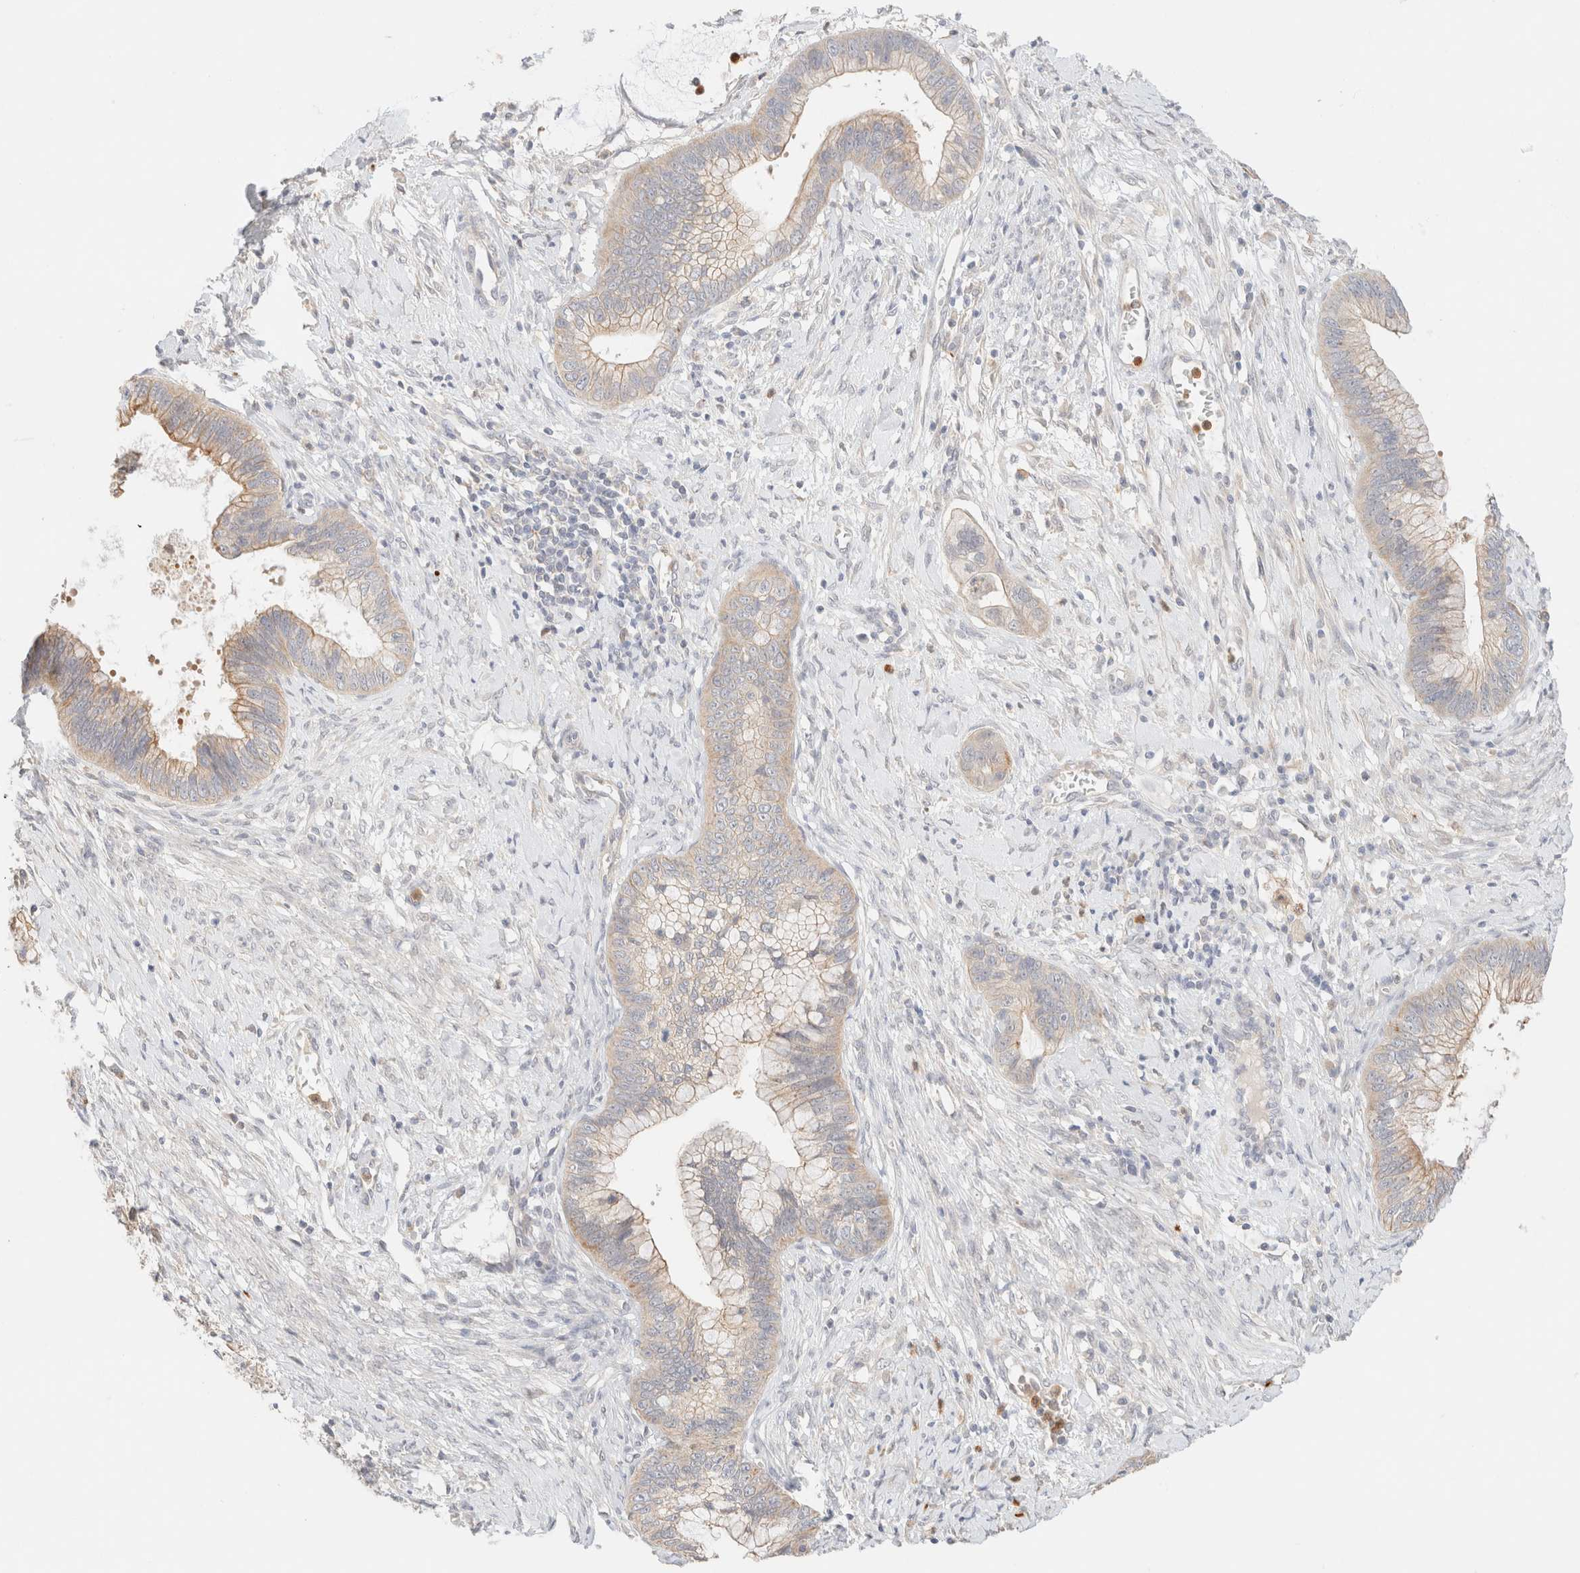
{"staining": {"intensity": "moderate", "quantity": "<25%", "location": "cytoplasmic/membranous"}, "tissue": "cervical cancer", "cell_type": "Tumor cells", "image_type": "cancer", "snomed": [{"axis": "morphology", "description": "Adenocarcinoma, NOS"}, {"axis": "topography", "description": "Cervix"}], "caption": "This histopathology image demonstrates IHC staining of human adenocarcinoma (cervical), with low moderate cytoplasmic/membranous positivity in approximately <25% of tumor cells.", "gene": "SGSM2", "patient": {"sex": "female", "age": 44}}